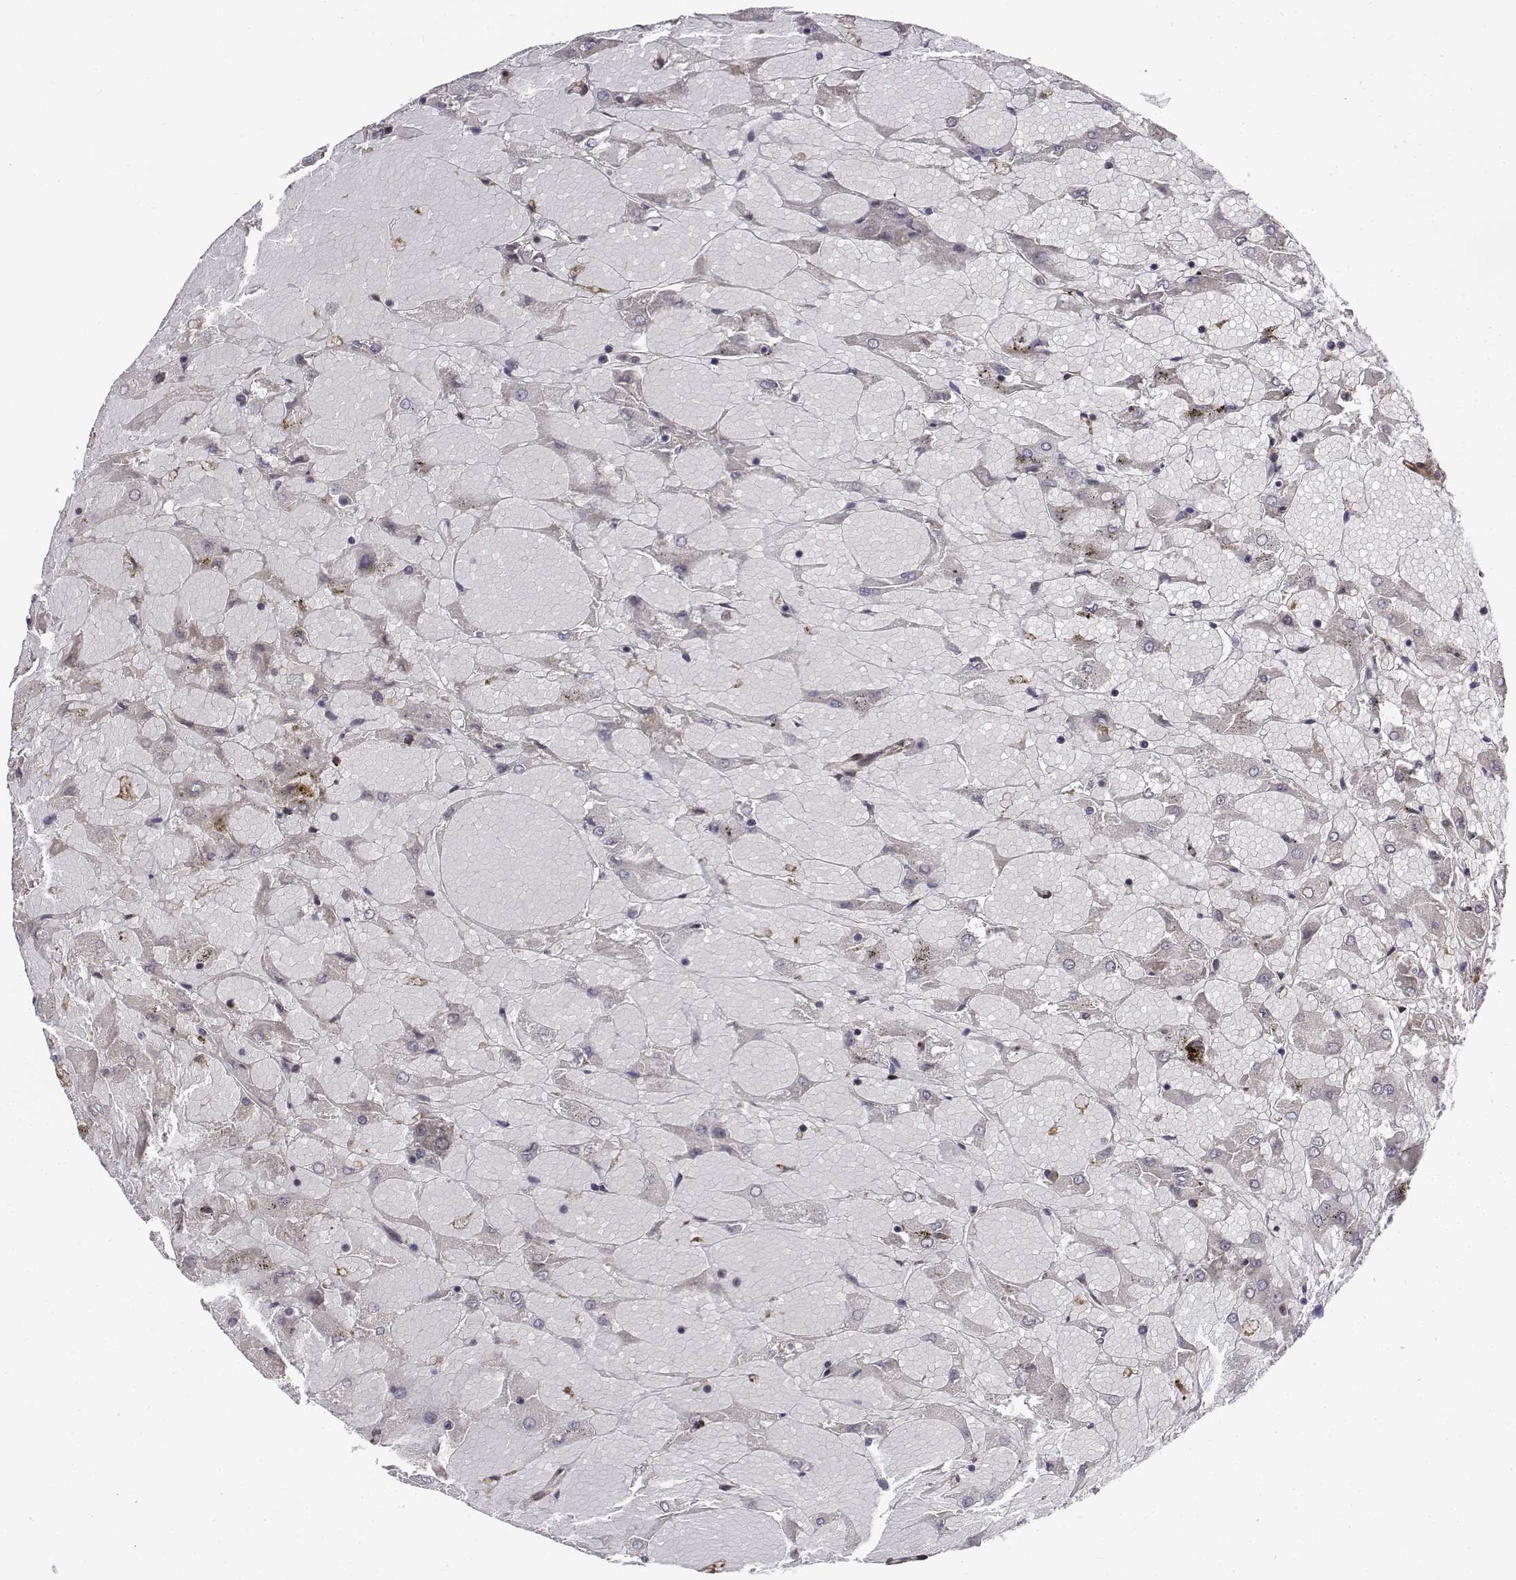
{"staining": {"intensity": "negative", "quantity": "none", "location": "none"}, "tissue": "renal cancer", "cell_type": "Tumor cells", "image_type": "cancer", "snomed": [{"axis": "morphology", "description": "Adenocarcinoma, NOS"}, {"axis": "topography", "description": "Kidney"}], "caption": "Immunohistochemical staining of human renal adenocarcinoma demonstrates no significant expression in tumor cells.", "gene": "ITGA7", "patient": {"sex": "male", "age": 72}}